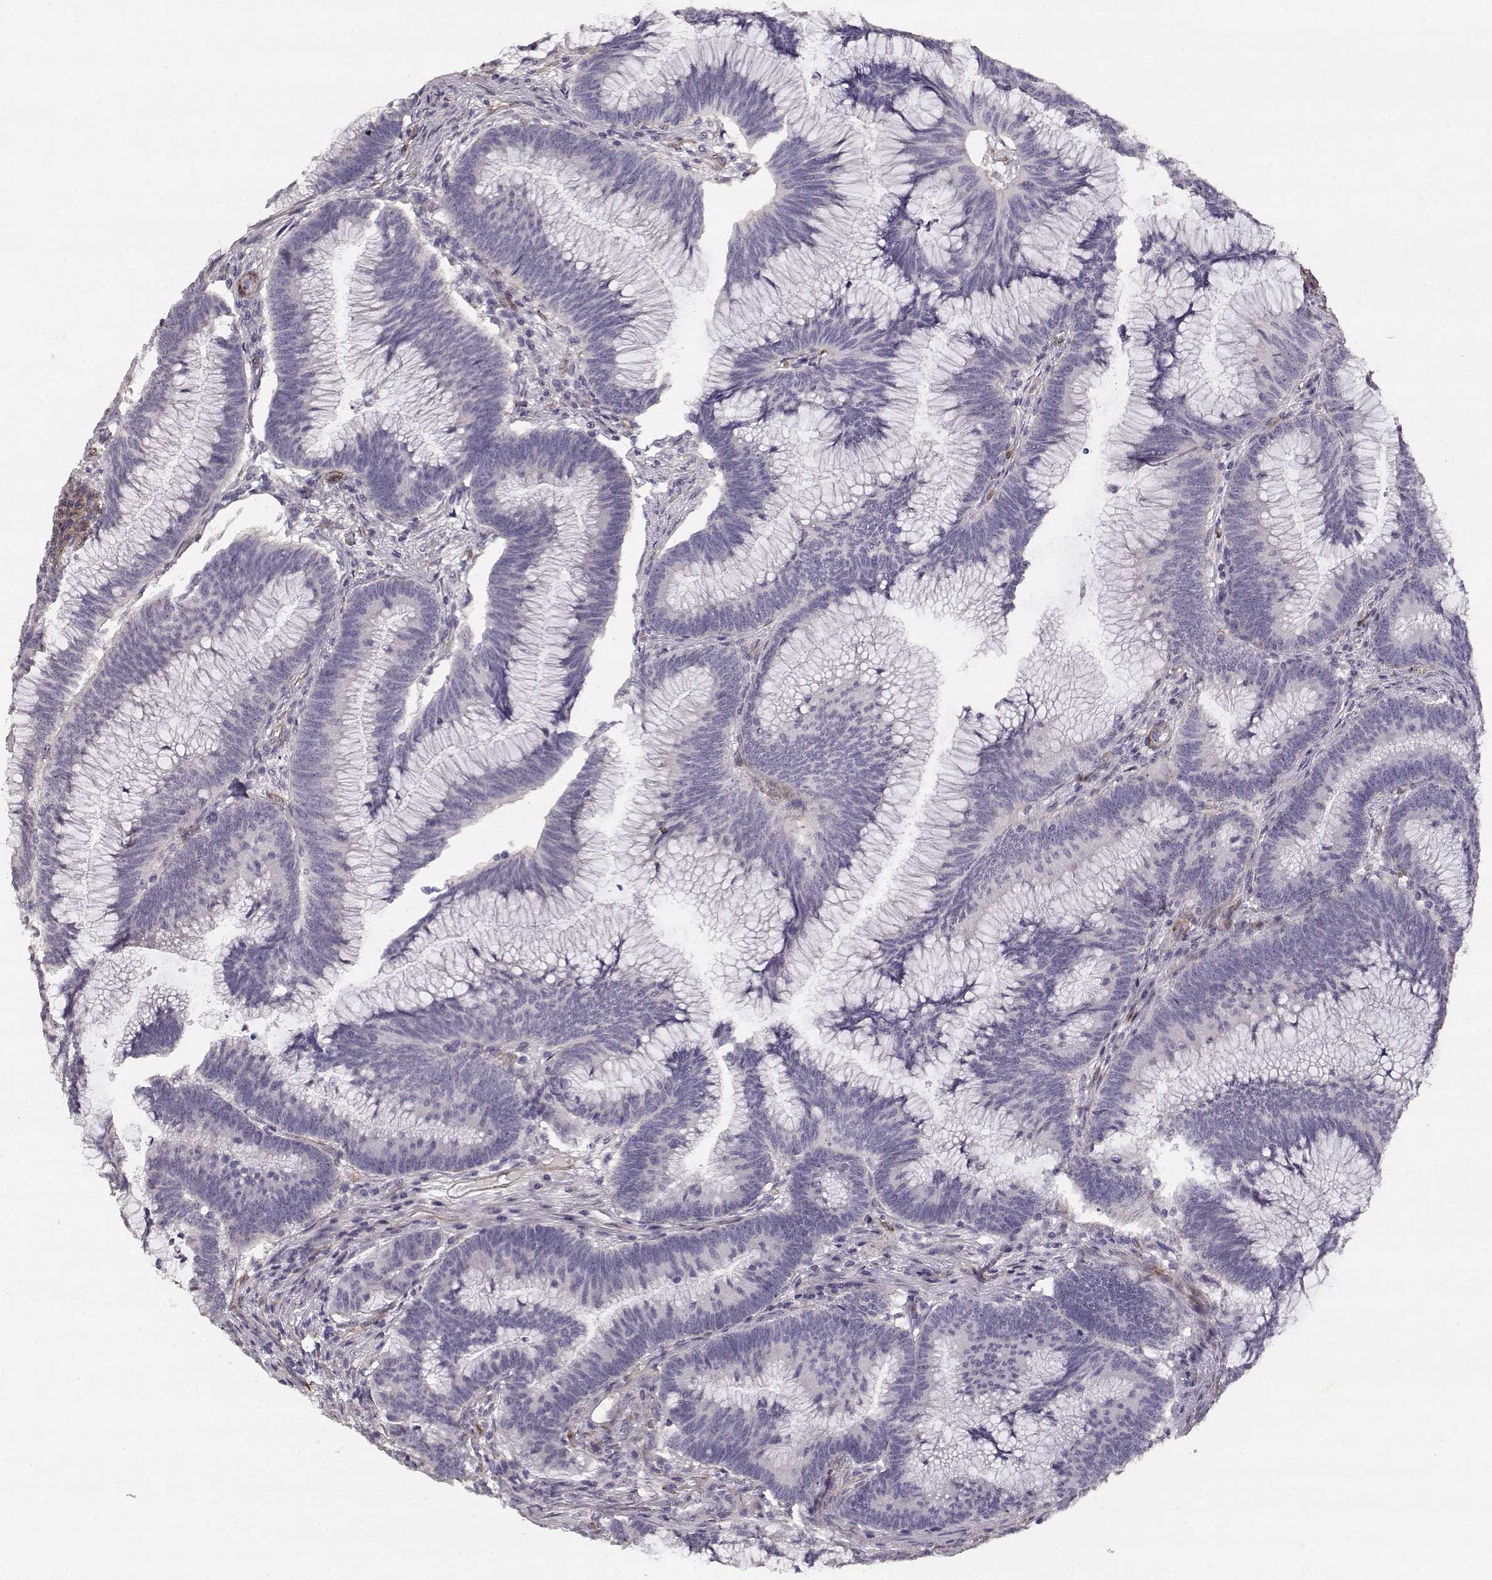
{"staining": {"intensity": "negative", "quantity": "none", "location": "none"}, "tissue": "colorectal cancer", "cell_type": "Tumor cells", "image_type": "cancer", "snomed": [{"axis": "morphology", "description": "Adenocarcinoma, NOS"}, {"axis": "topography", "description": "Colon"}], "caption": "Tumor cells show no significant expression in colorectal cancer (adenocarcinoma).", "gene": "LAMC1", "patient": {"sex": "female", "age": 78}}